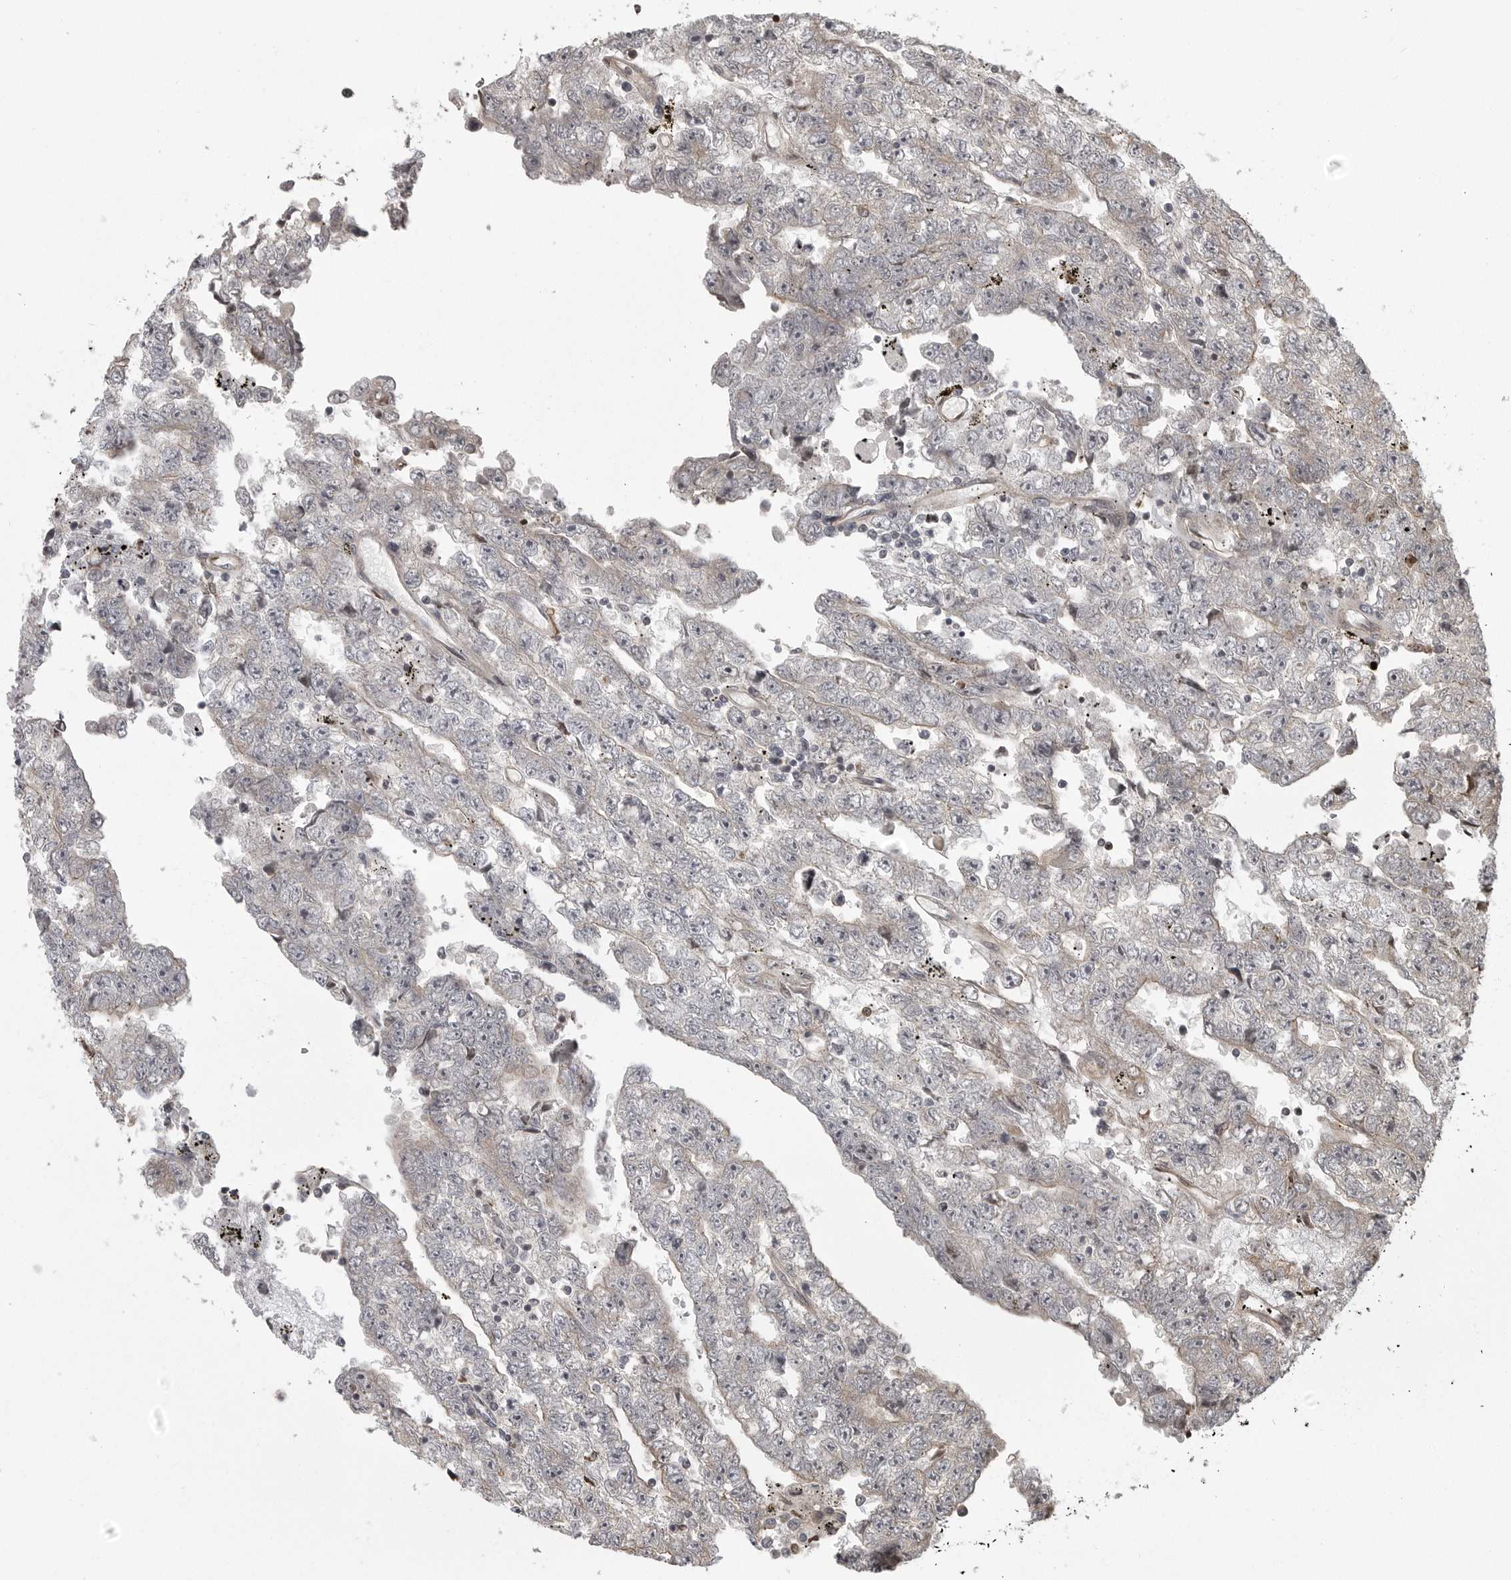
{"staining": {"intensity": "negative", "quantity": "none", "location": "none"}, "tissue": "testis cancer", "cell_type": "Tumor cells", "image_type": "cancer", "snomed": [{"axis": "morphology", "description": "Carcinoma, Embryonal, NOS"}, {"axis": "topography", "description": "Testis"}], "caption": "This is an immunohistochemistry histopathology image of embryonal carcinoma (testis). There is no staining in tumor cells.", "gene": "DNAJC8", "patient": {"sex": "male", "age": 25}}